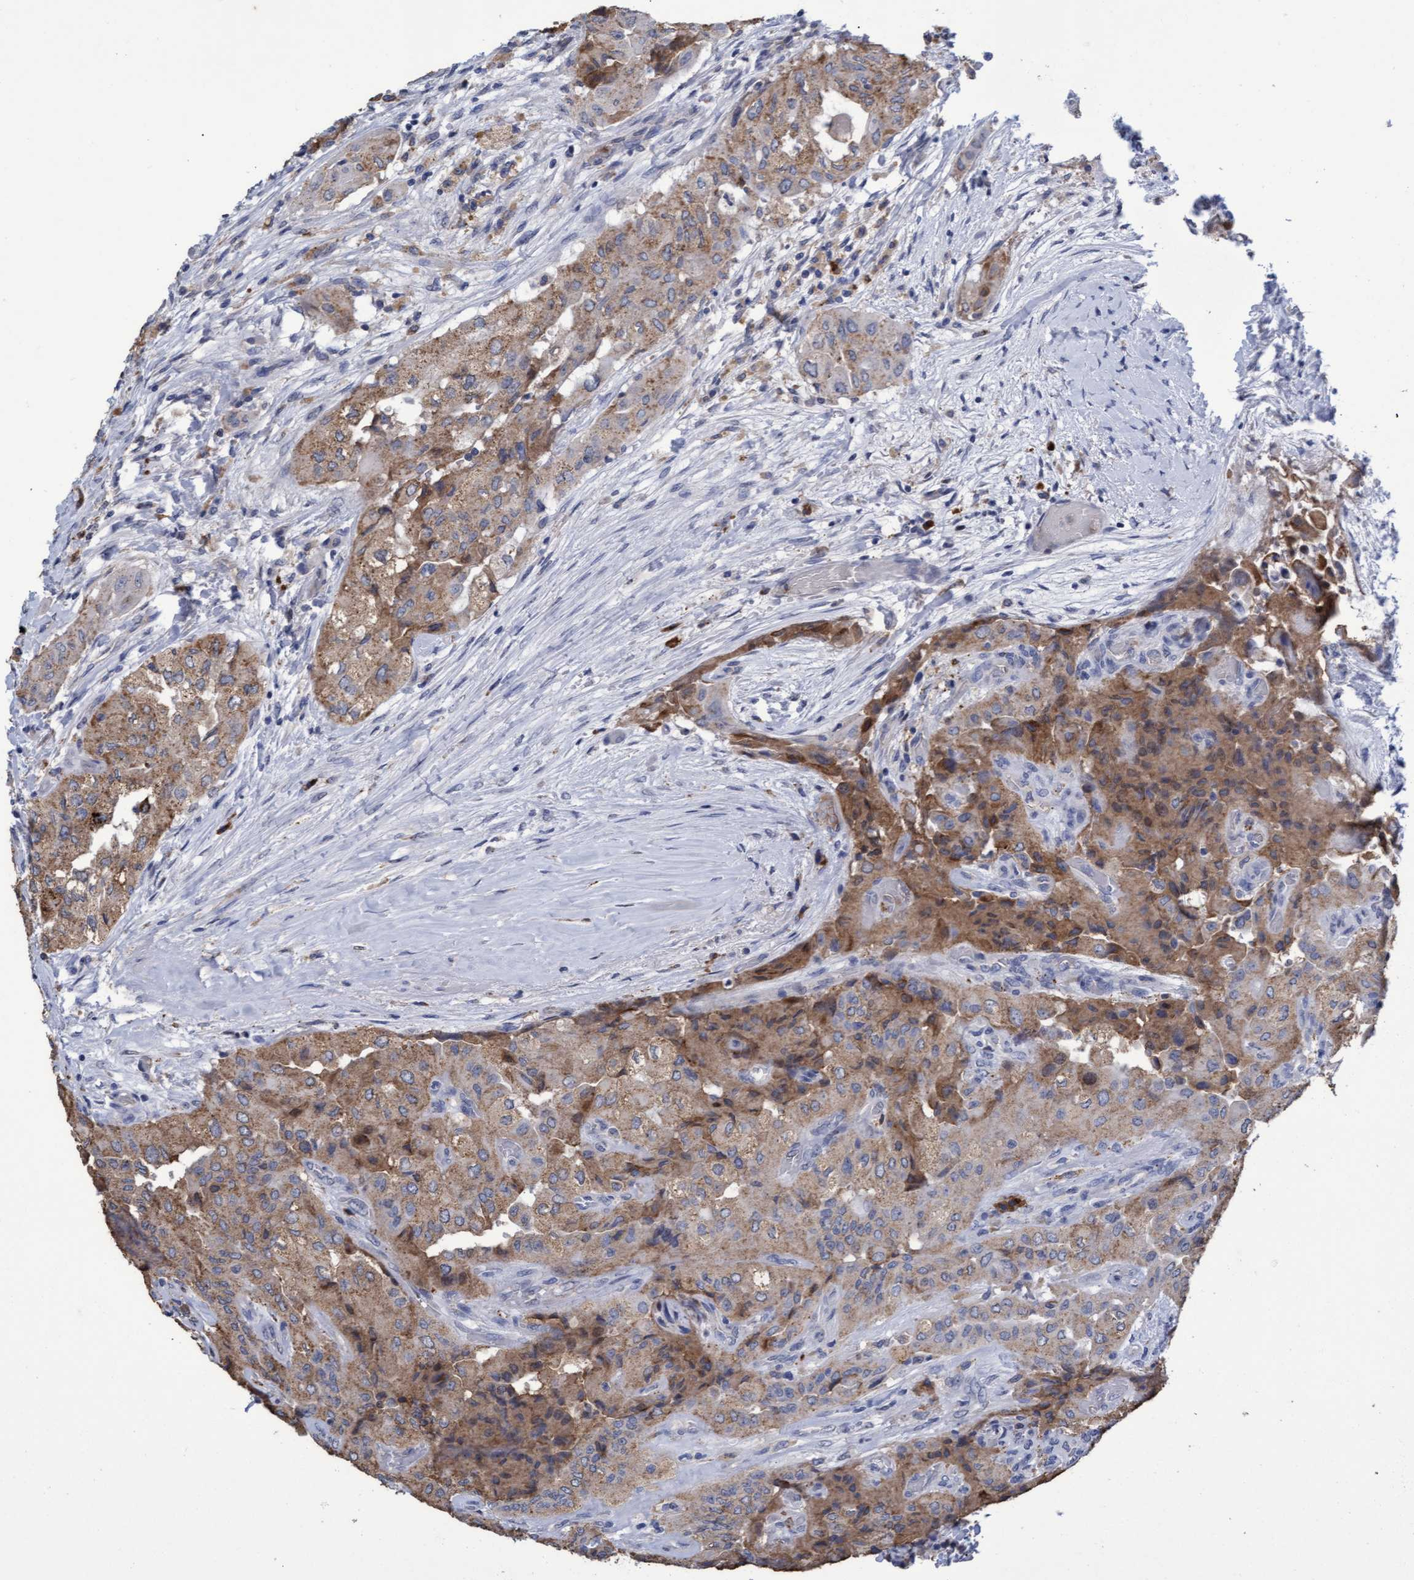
{"staining": {"intensity": "moderate", "quantity": "25%-75%", "location": "cytoplasmic/membranous"}, "tissue": "thyroid cancer", "cell_type": "Tumor cells", "image_type": "cancer", "snomed": [{"axis": "morphology", "description": "Papillary adenocarcinoma, NOS"}, {"axis": "topography", "description": "Thyroid gland"}], "caption": "Immunohistochemistry image of neoplastic tissue: thyroid cancer stained using immunohistochemistry (IHC) exhibits medium levels of moderate protein expression localized specifically in the cytoplasmic/membranous of tumor cells, appearing as a cytoplasmic/membranous brown color.", "gene": "GPR39", "patient": {"sex": "female", "age": 59}}